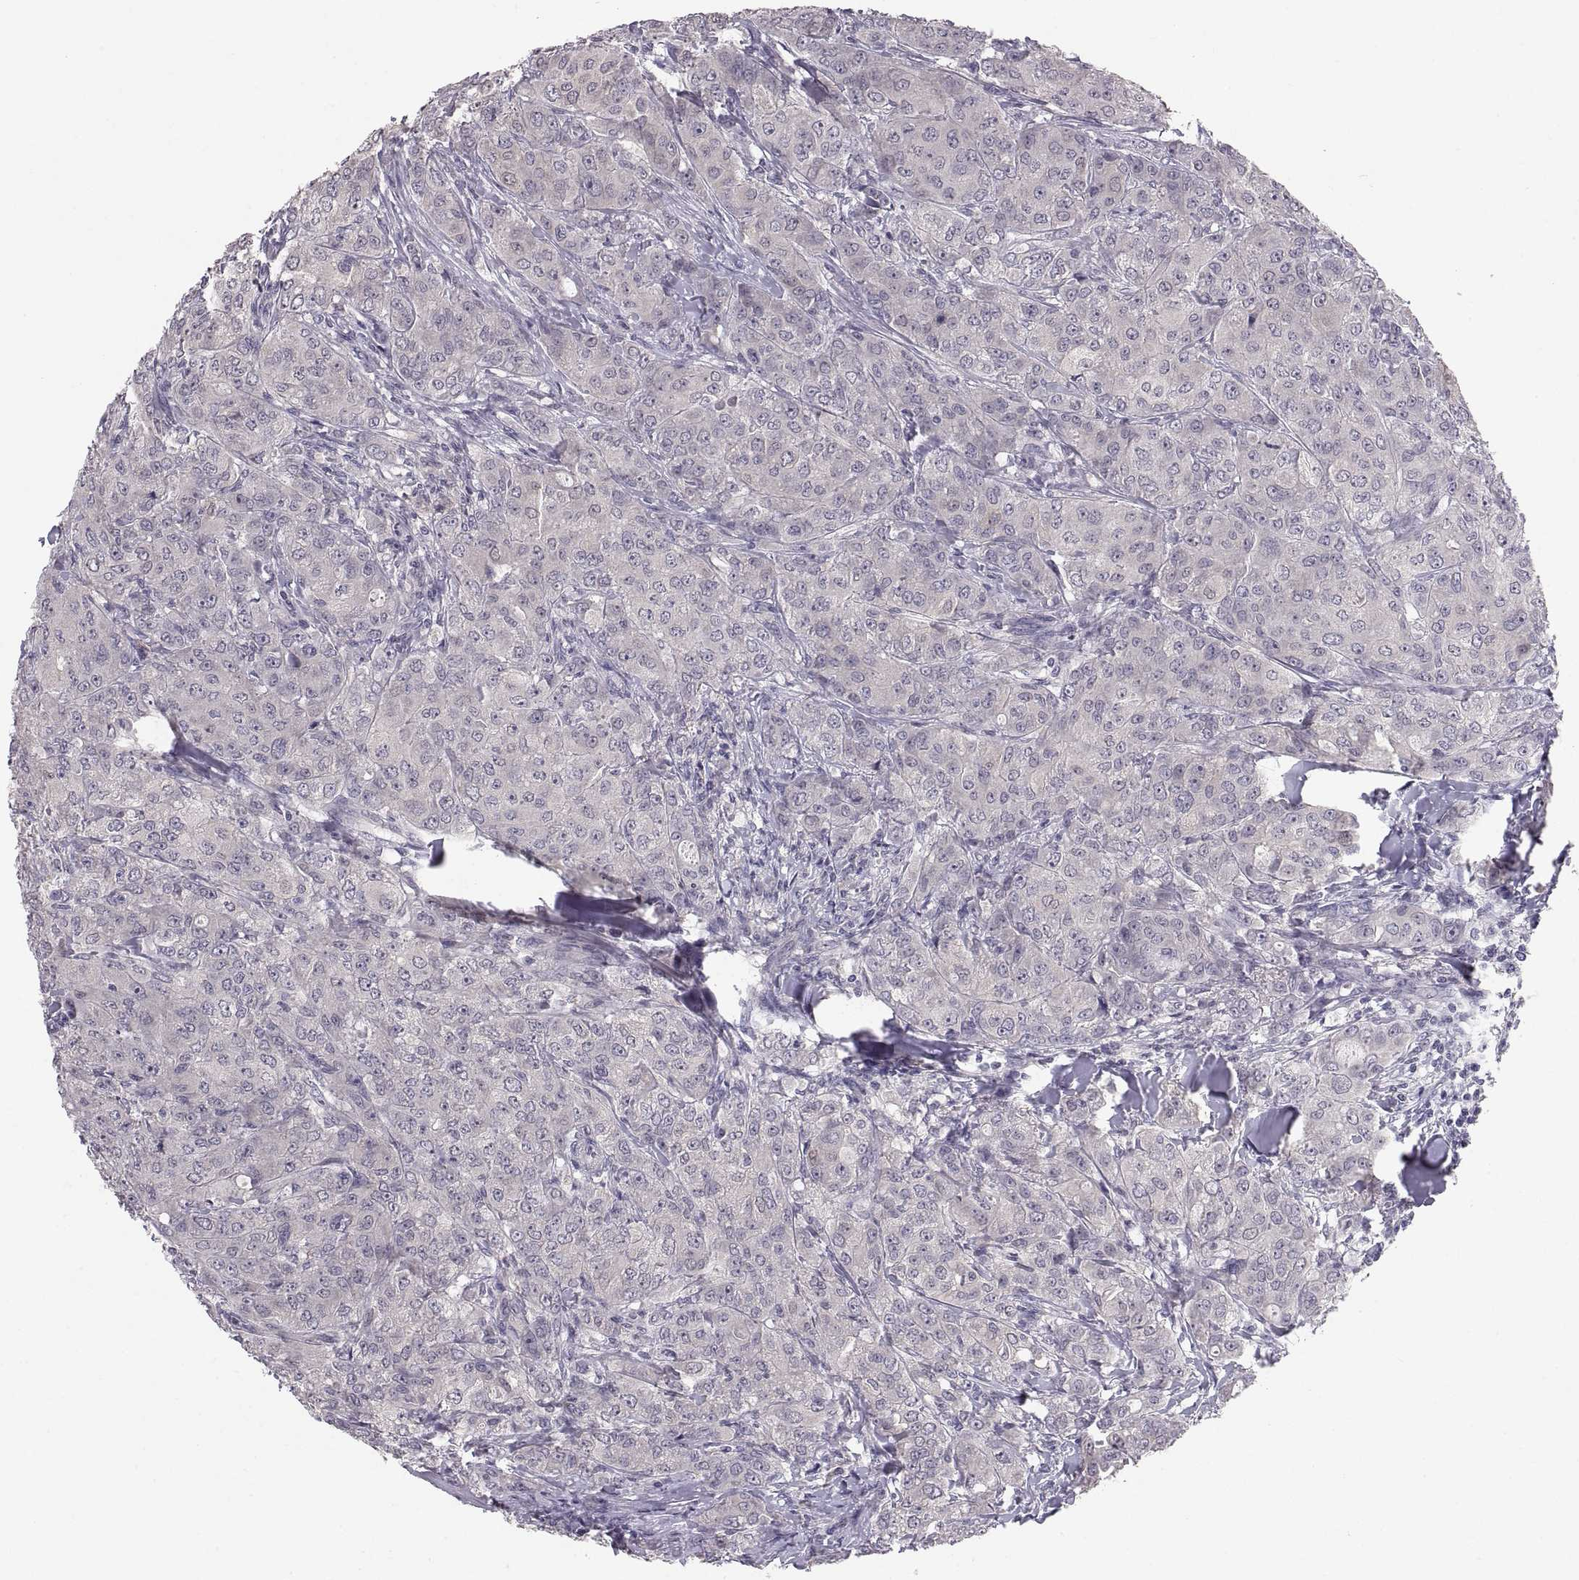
{"staining": {"intensity": "negative", "quantity": "none", "location": "none"}, "tissue": "breast cancer", "cell_type": "Tumor cells", "image_type": "cancer", "snomed": [{"axis": "morphology", "description": "Duct carcinoma"}, {"axis": "topography", "description": "Breast"}], "caption": "Tumor cells show no significant protein expression in breast intraductal carcinoma.", "gene": "PAX2", "patient": {"sex": "female", "age": 43}}